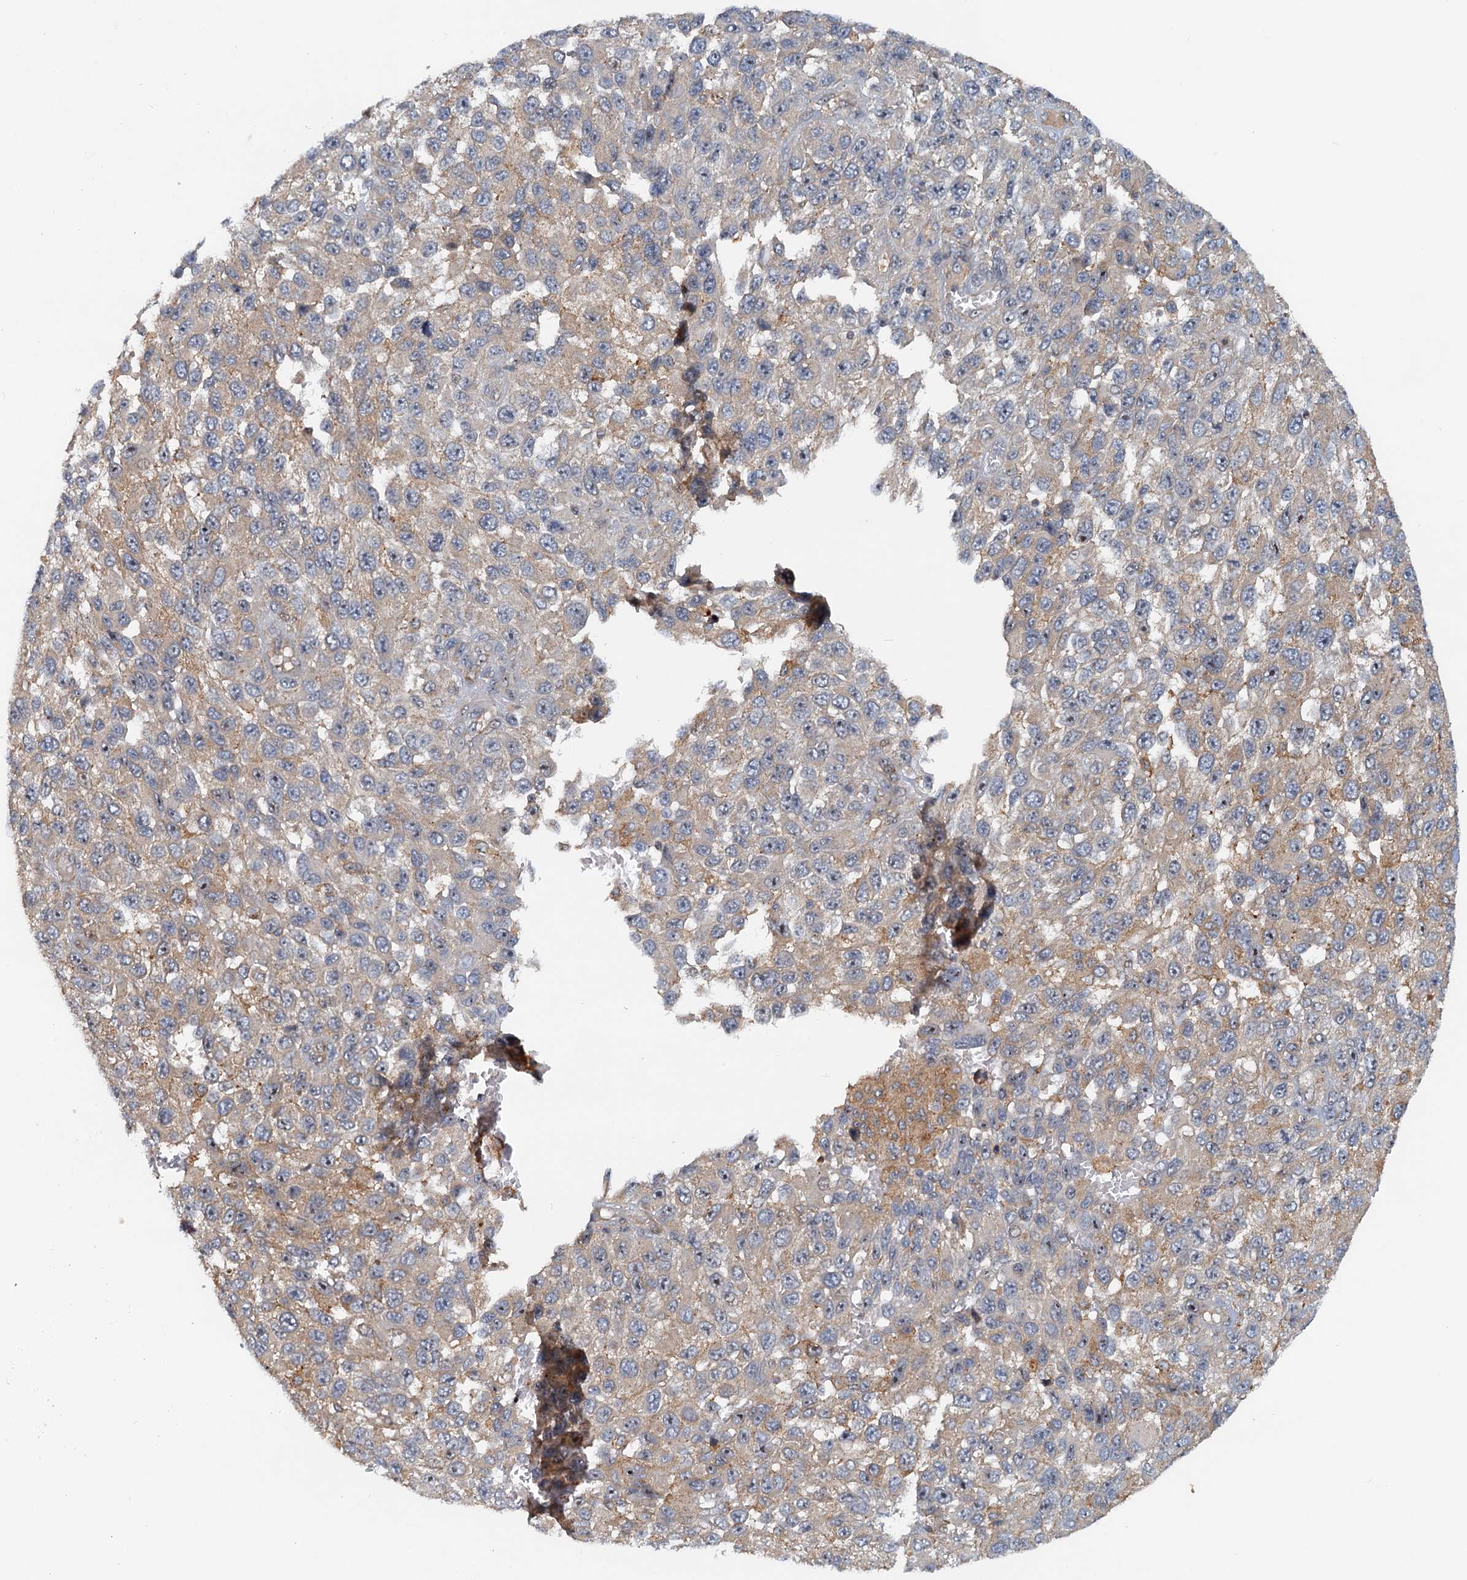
{"staining": {"intensity": "weak", "quantity": "<25%", "location": "cytoplasmic/membranous"}, "tissue": "melanoma", "cell_type": "Tumor cells", "image_type": "cancer", "snomed": [{"axis": "morphology", "description": "Normal tissue, NOS"}, {"axis": "morphology", "description": "Malignant melanoma, NOS"}, {"axis": "topography", "description": "Skin"}], "caption": "An immunohistochemistry image of melanoma is shown. There is no staining in tumor cells of melanoma.", "gene": "TOLLIP", "patient": {"sex": "female", "age": 96}}